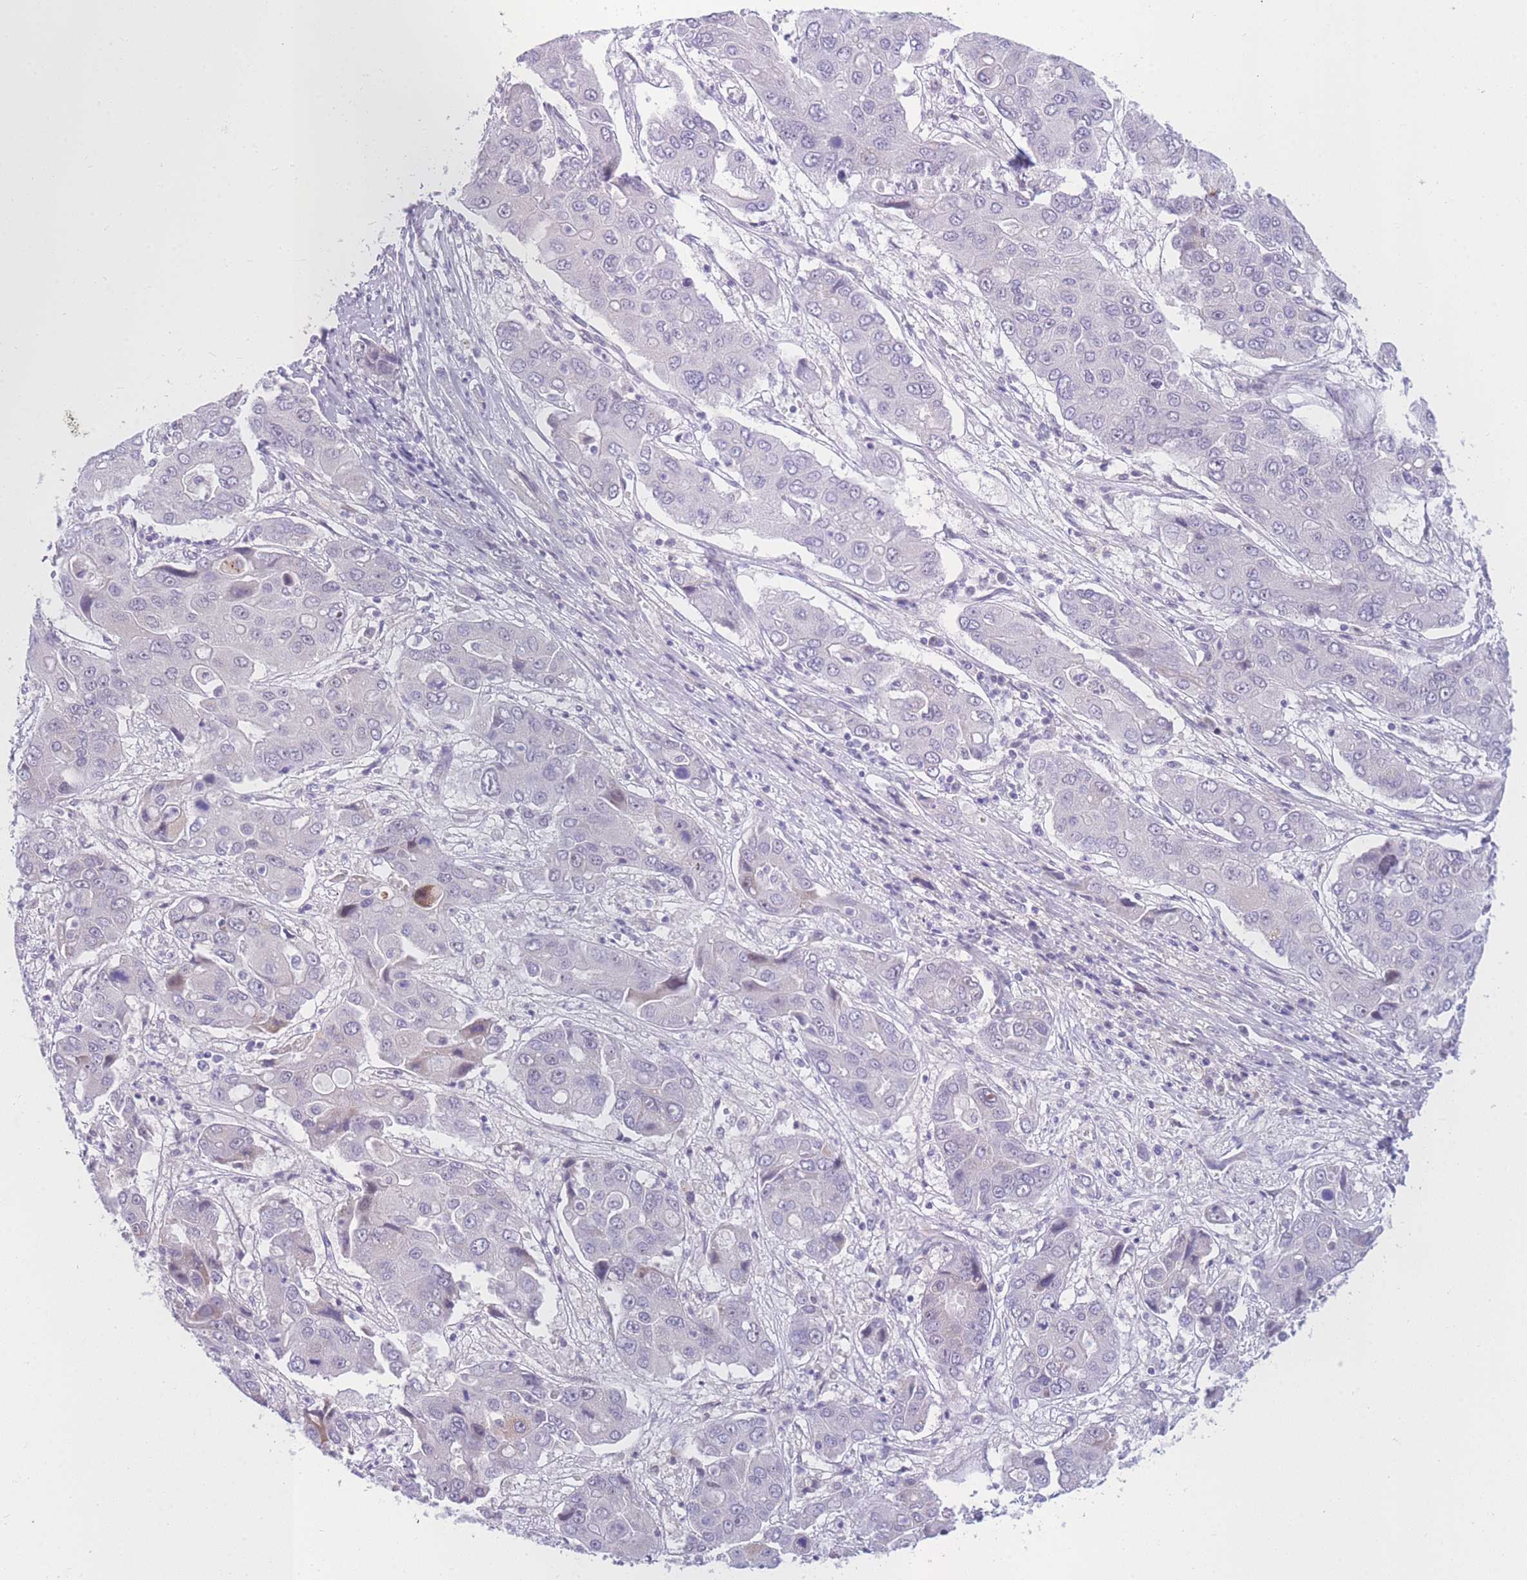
{"staining": {"intensity": "negative", "quantity": "none", "location": "none"}, "tissue": "liver cancer", "cell_type": "Tumor cells", "image_type": "cancer", "snomed": [{"axis": "morphology", "description": "Cholangiocarcinoma"}, {"axis": "topography", "description": "Liver"}], "caption": "A micrograph of human liver cancer is negative for staining in tumor cells.", "gene": "DDX49", "patient": {"sex": "male", "age": 67}}